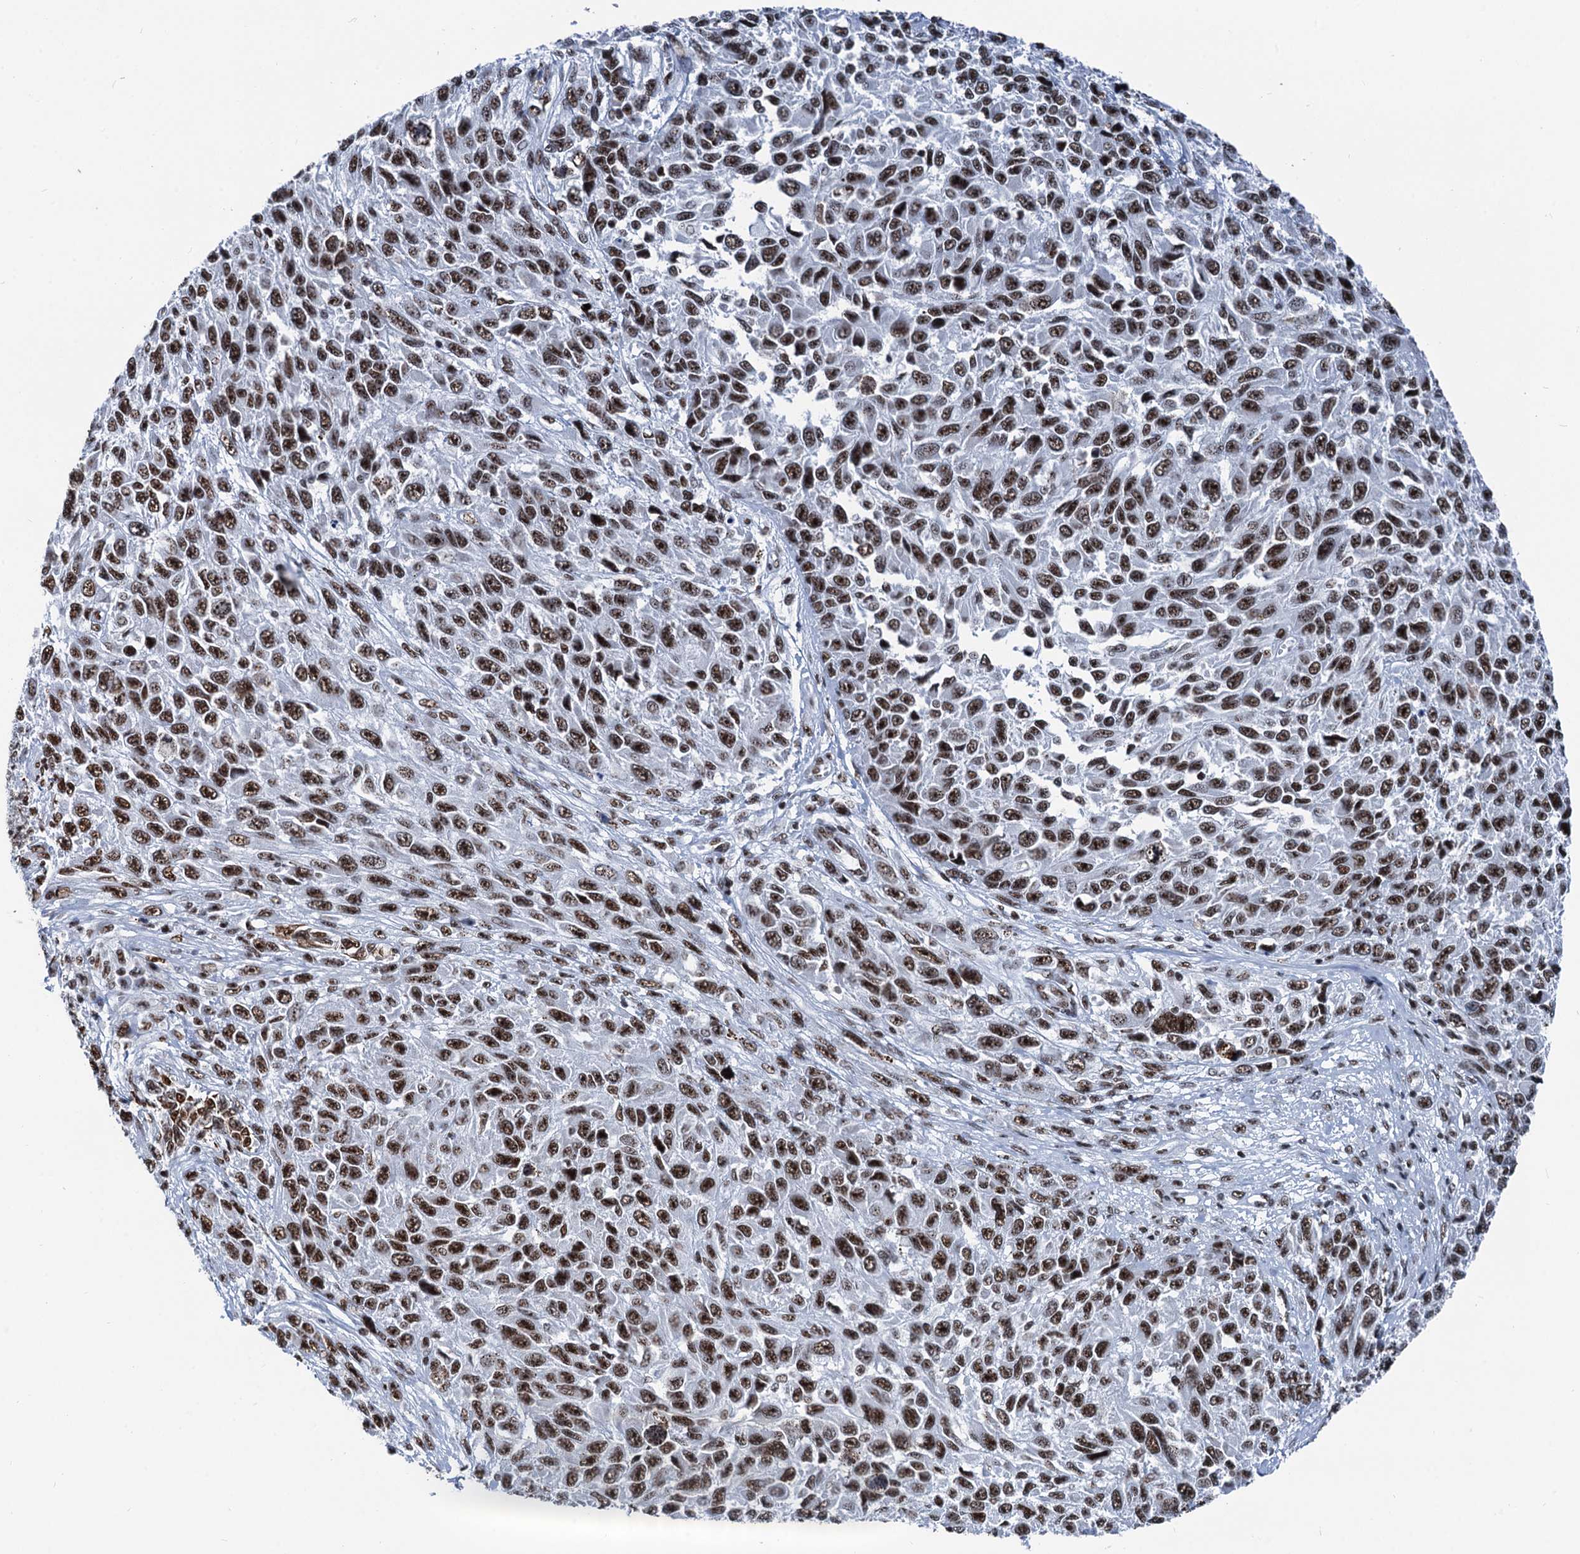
{"staining": {"intensity": "strong", "quantity": ">75%", "location": "nuclear"}, "tissue": "melanoma", "cell_type": "Tumor cells", "image_type": "cancer", "snomed": [{"axis": "morphology", "description": "Normal tissue, NOS"}, {"axis": "morphology", "description": "Malignant melanoma, NOS"}, {"axis": "topography", "description": "Skin"}], "caption": "Melanoma stained with immunohistochemistry (IHC) demonstrates strong nuclear staining in about >75% of tumor cells.", "gene": "DDX23", "patient": {"sex": "female", "age": 96}}